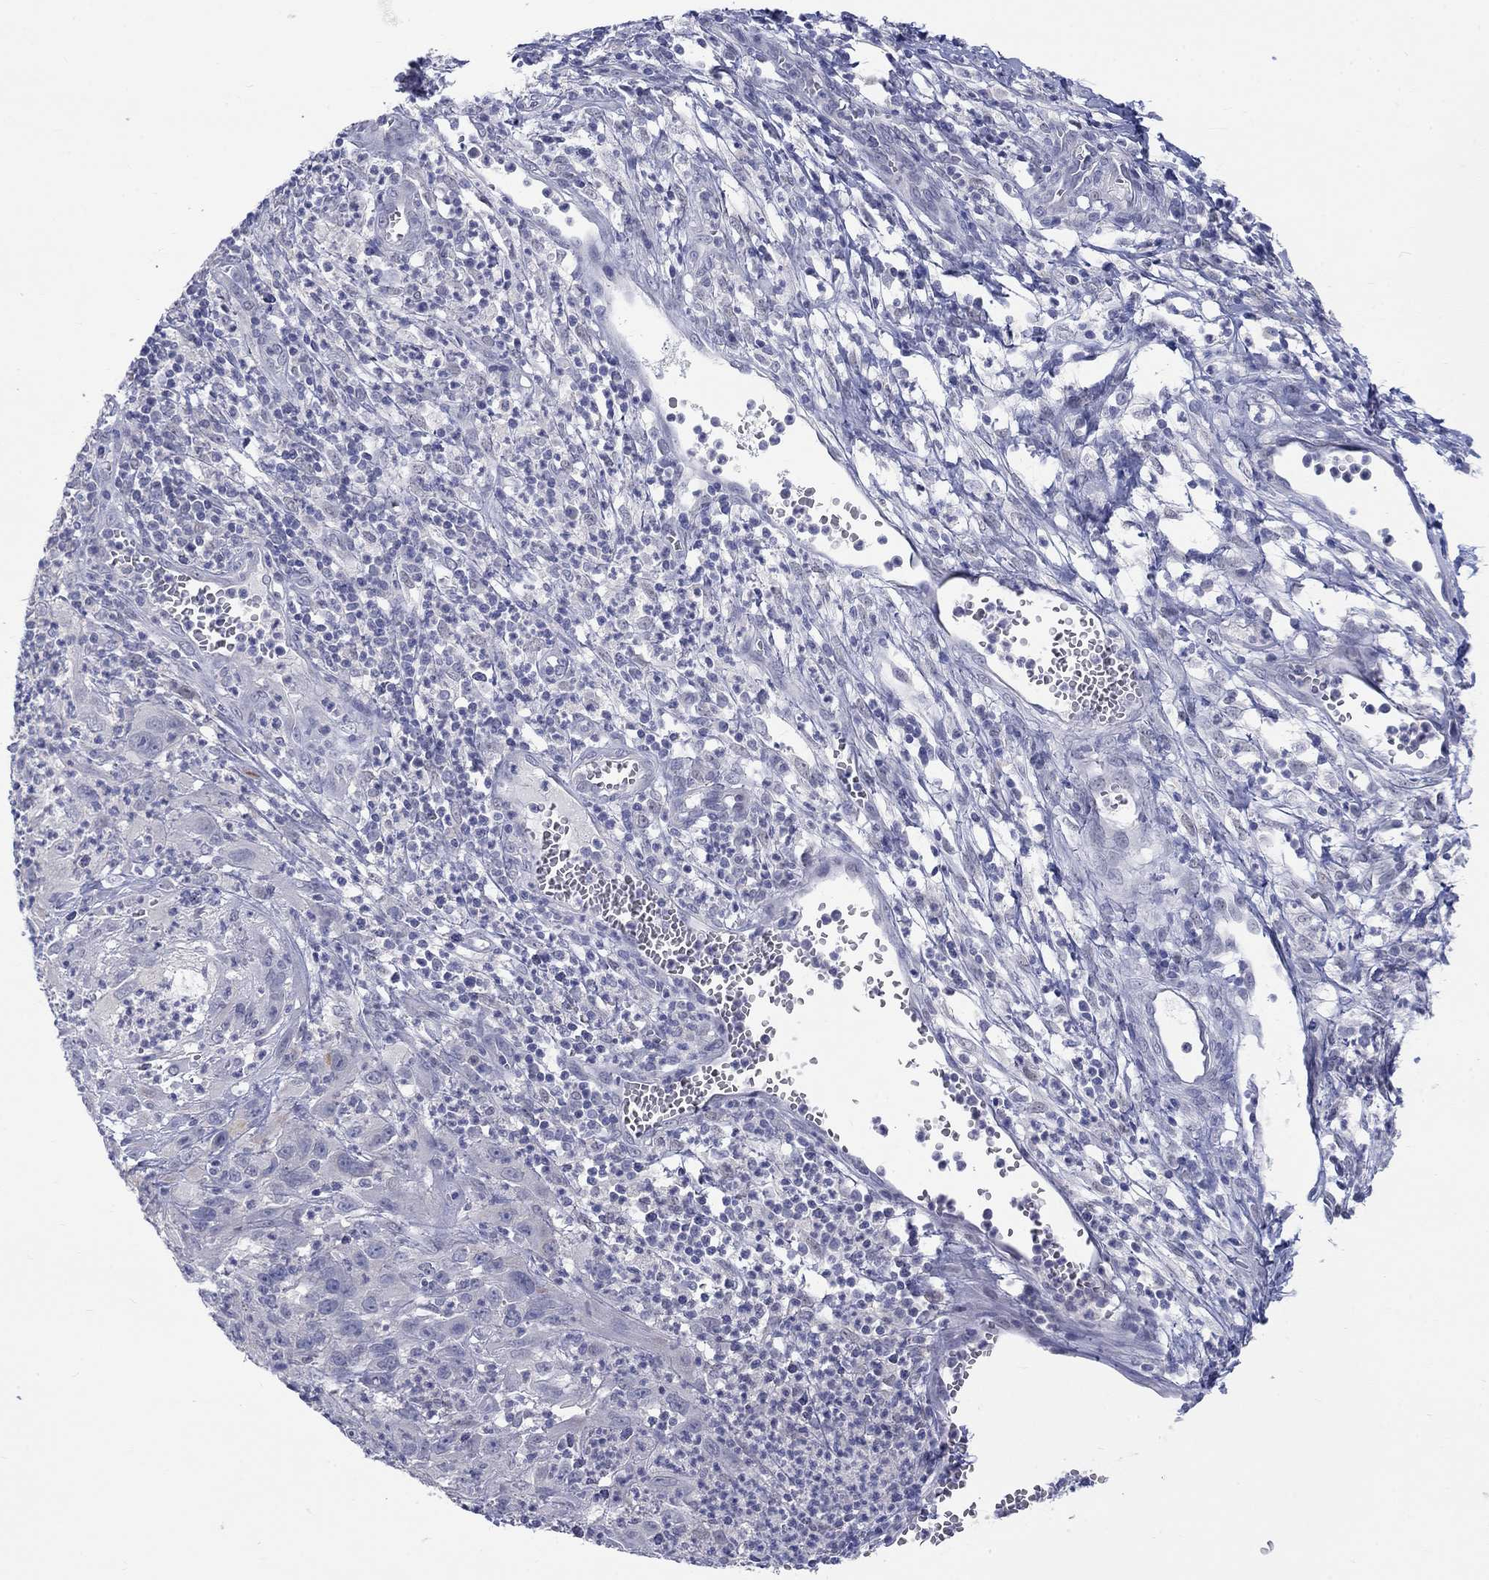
{"staining": {"intensity": "negative", "quantity": "none", "location": "none"}, "tissue": "cervical cancer", "cell_type": "Tumor cells", "image_type": "cancer", "snomed": [{"axis": "morphology", "description": "Squamous cell carcinoma, NOS"}, {"axis": "topography", "description": "Cervix"}], "caption": "The photomicrograph shows no significant positivity in tumor cells of squamous cell carcinoma (cervical). (DAB immunohistochemistry, high magnification).", "gene": "EGFLAM", "patient": {"sex": "female", "age": 32}}